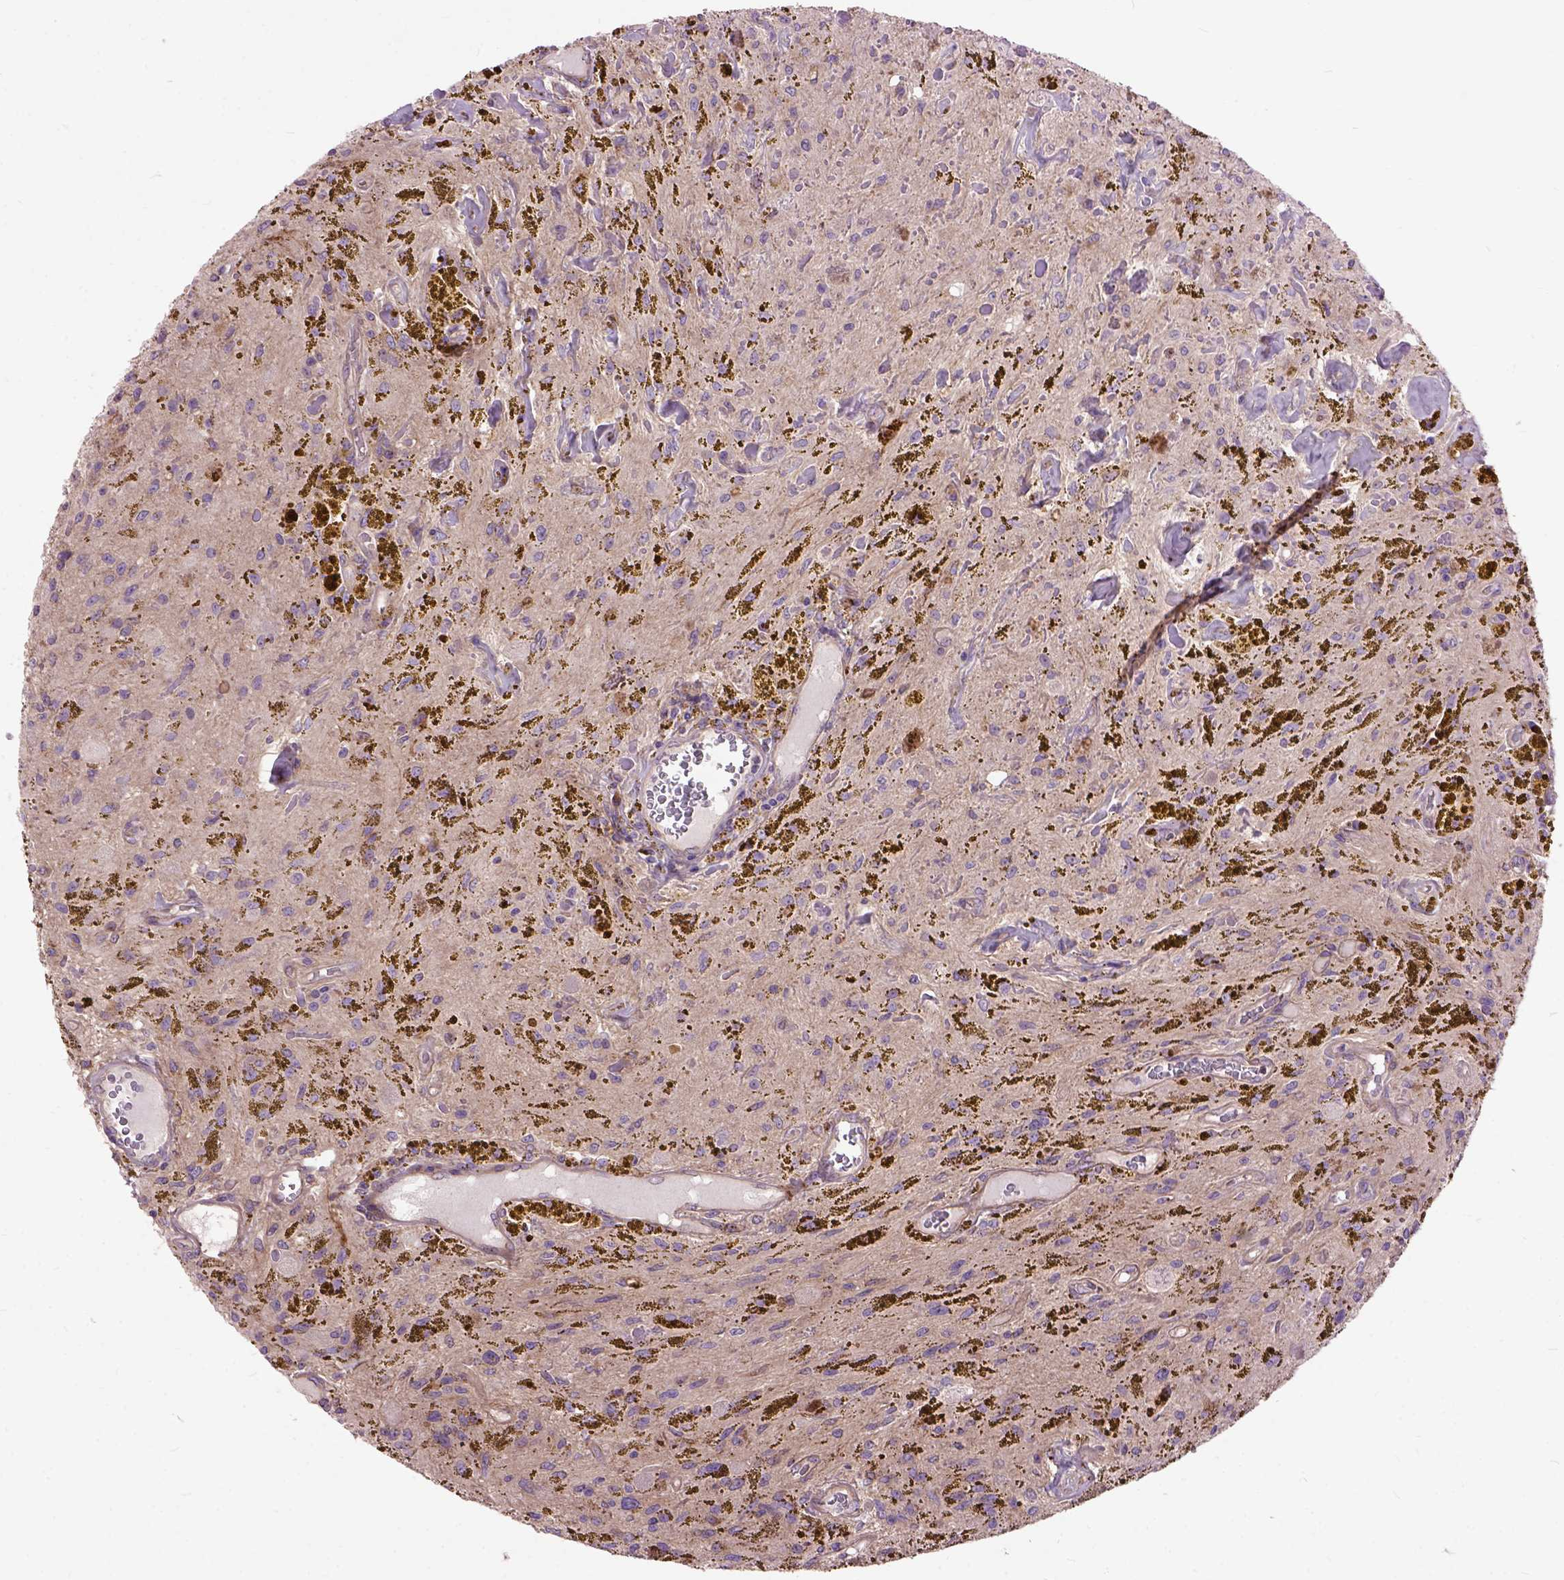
{"staining": {"intensity": "negative", "quantity": "none", "location": "none"}, "tissue": "glioma", "cell_type": "Tumor cells", "image_type": "cancer", "snomed": [{"axis": "morphology", "description": "Glioma, malignant, Low grade"}, {"axis": "topography", "description": "Cerebellum"}], "caption": "Immunohistochemistry of human glioma displays no expression in tumor cells. (DAB (3,3'-diaminobenzidine) immunohistochemistry (IHC) visualized using brightfield microscopy, high magnification).", "gene": "MAPT", "patient": {"sex": "female", "age": 14}}